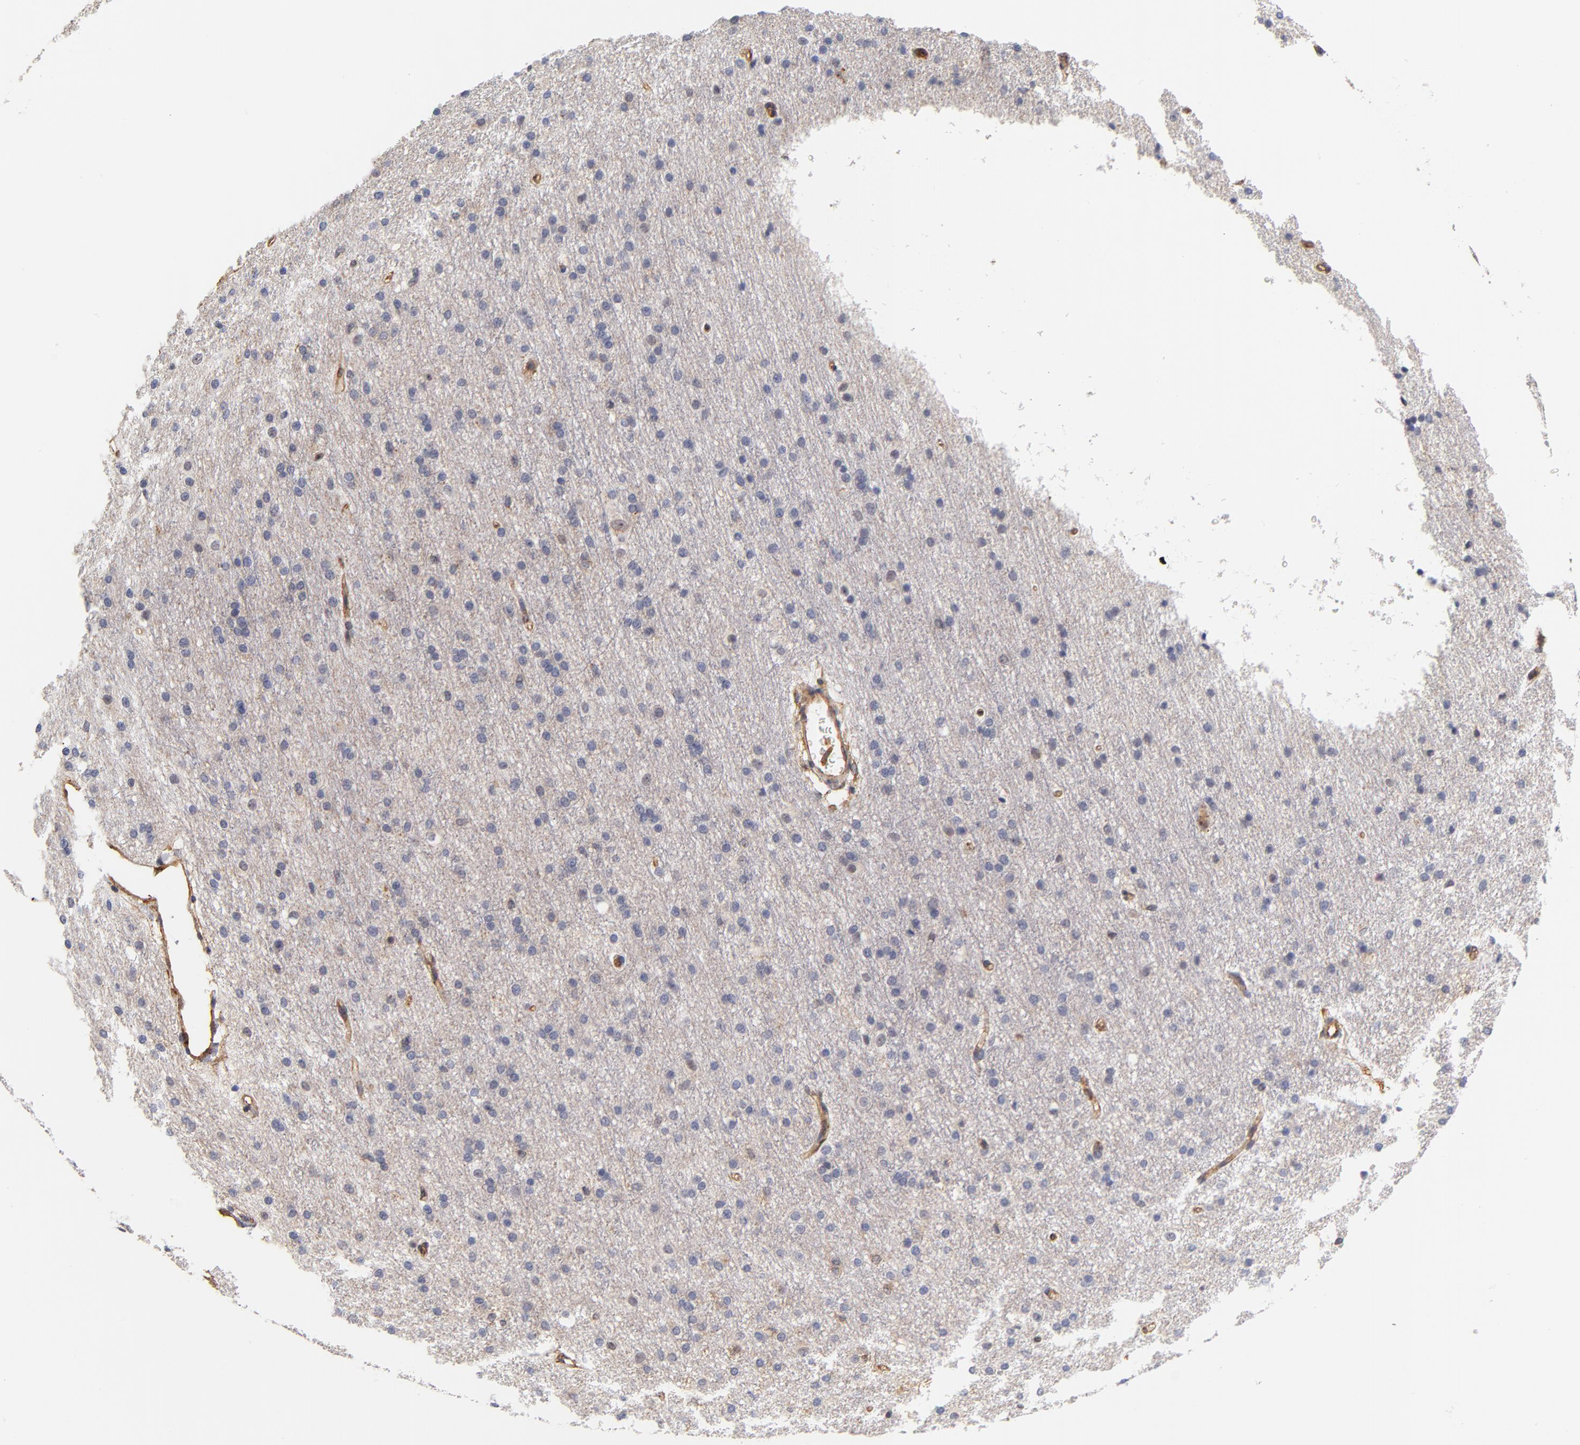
{"staining": {"intensity": "moderate", "quantity": "25%-75%", "location": "cytoplasmic/membranous"}, "tissue": "cerebral cortex", "cell_type": "Endothelial cells", "image_type": "normal", "snomed": [{"axis": "morphology", "description": "Normal tissue, NOS"}, {"axis": "morphology", "description": "Inflammation, NOS"}, {"axis": "topography", "description": "Cerebral cortex"}], "caption": "Immunohistochemistry (IHC) staining of benign cerebral cortex, which exhibits medium levels of moderate cytoplasmic/membranous staining in about 25%-75% of endothelial cells indicating moderate cytoplasmic/membranous protein staining. The staining was performed using DAB (brown) for protein detection and nuclei were counterstained in hematoxylin (blue).", "gene": "FCMR", "patient": {"sex": "male", "age": 6}}